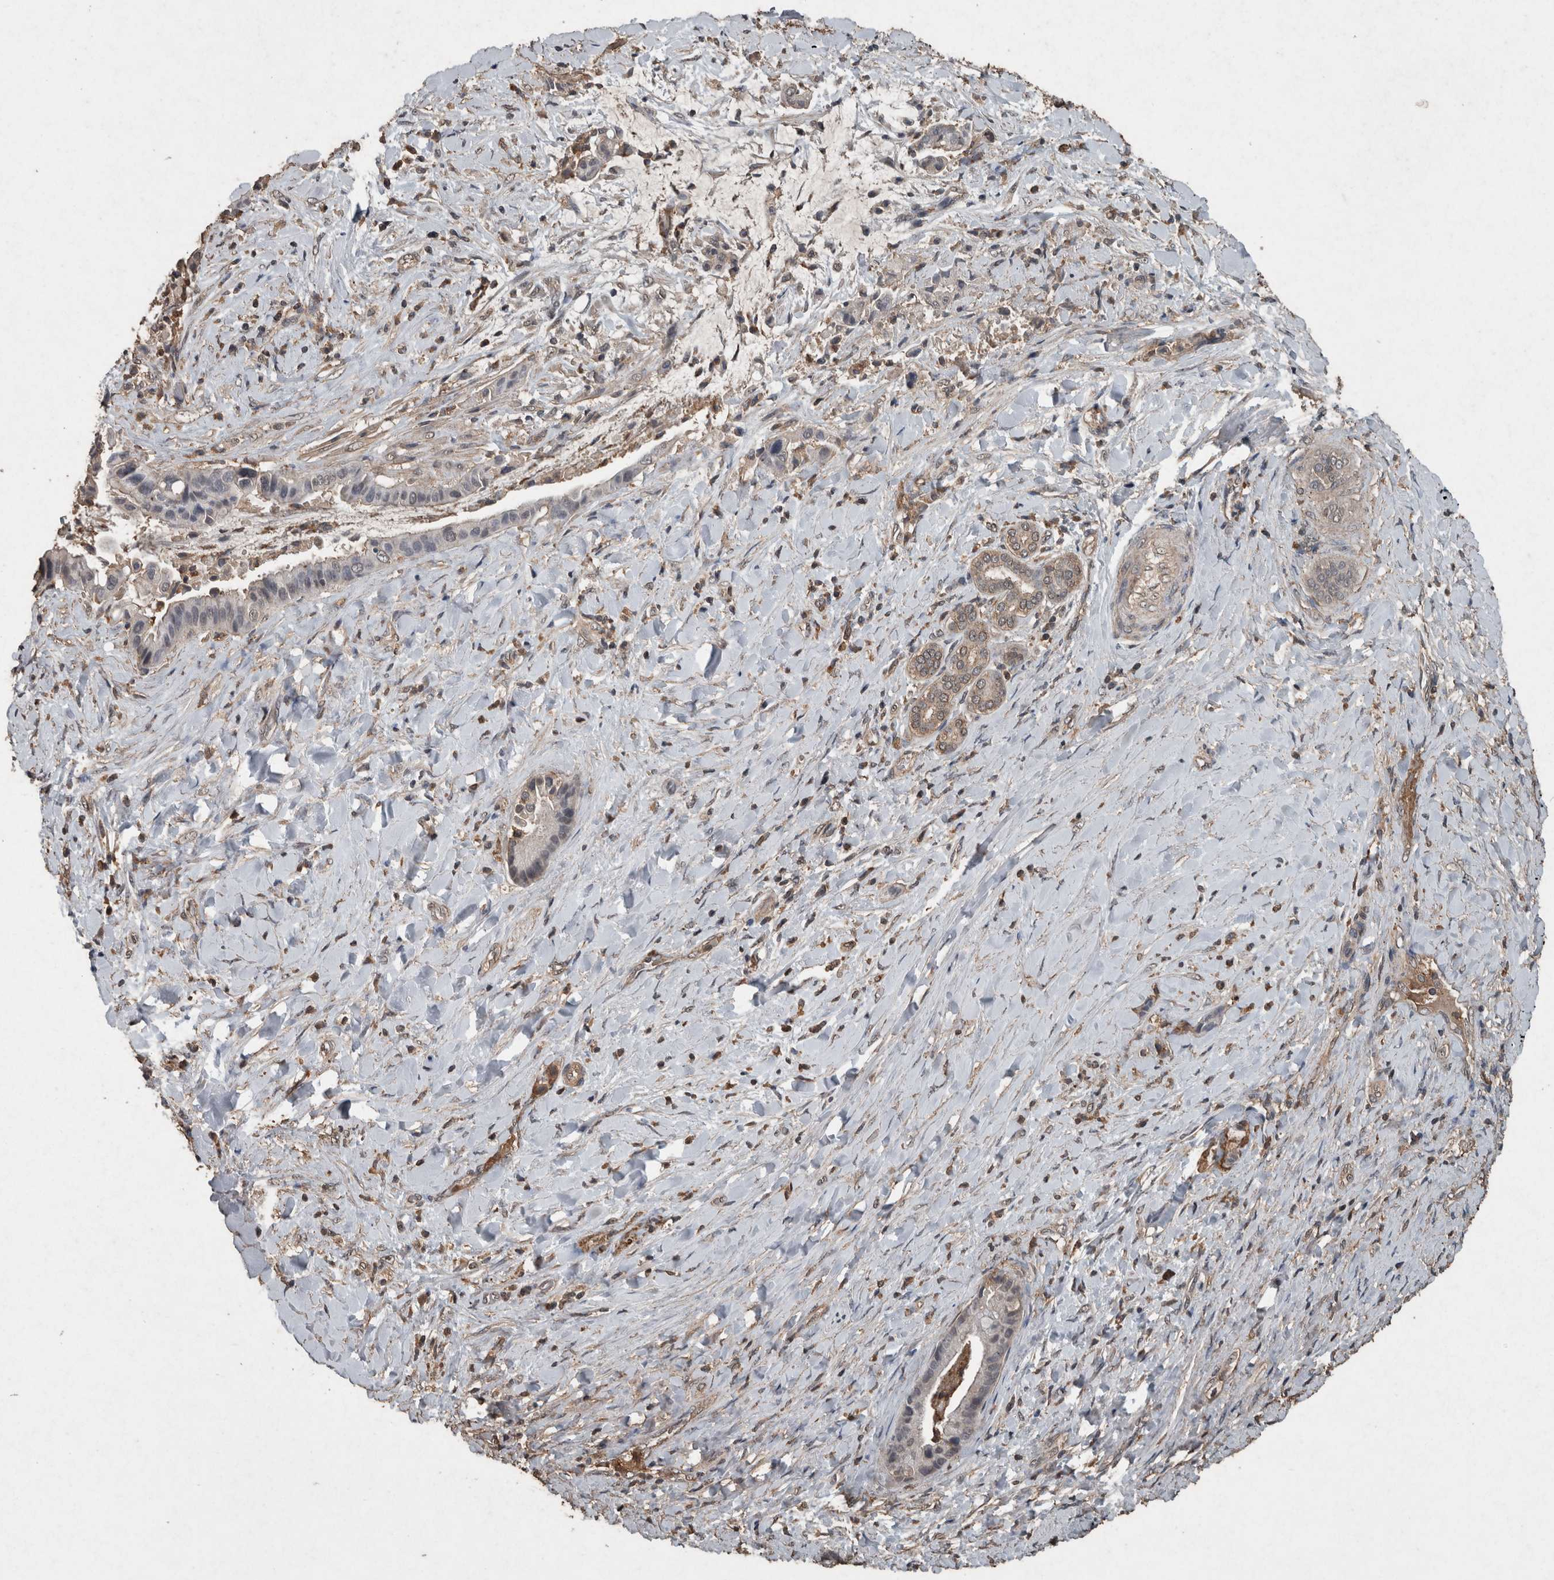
{"staining": {"intensity": "negative", "quantity": "none", "location": "none"}, "tissue": "liver cancer", "cell_type": "Tumor cells", "image_type": "cancer", "snomed": [{"axis": "morphology", "description": "Cholangiocarcinoma"}, {"axis": "topography", "description": "Liver"}], "caption": "The IHC image has no significant staining in tumor cells of liver cancer tissue.", "gene": "FGFRL1", "patient": {"sex": "female", "age": 54}}